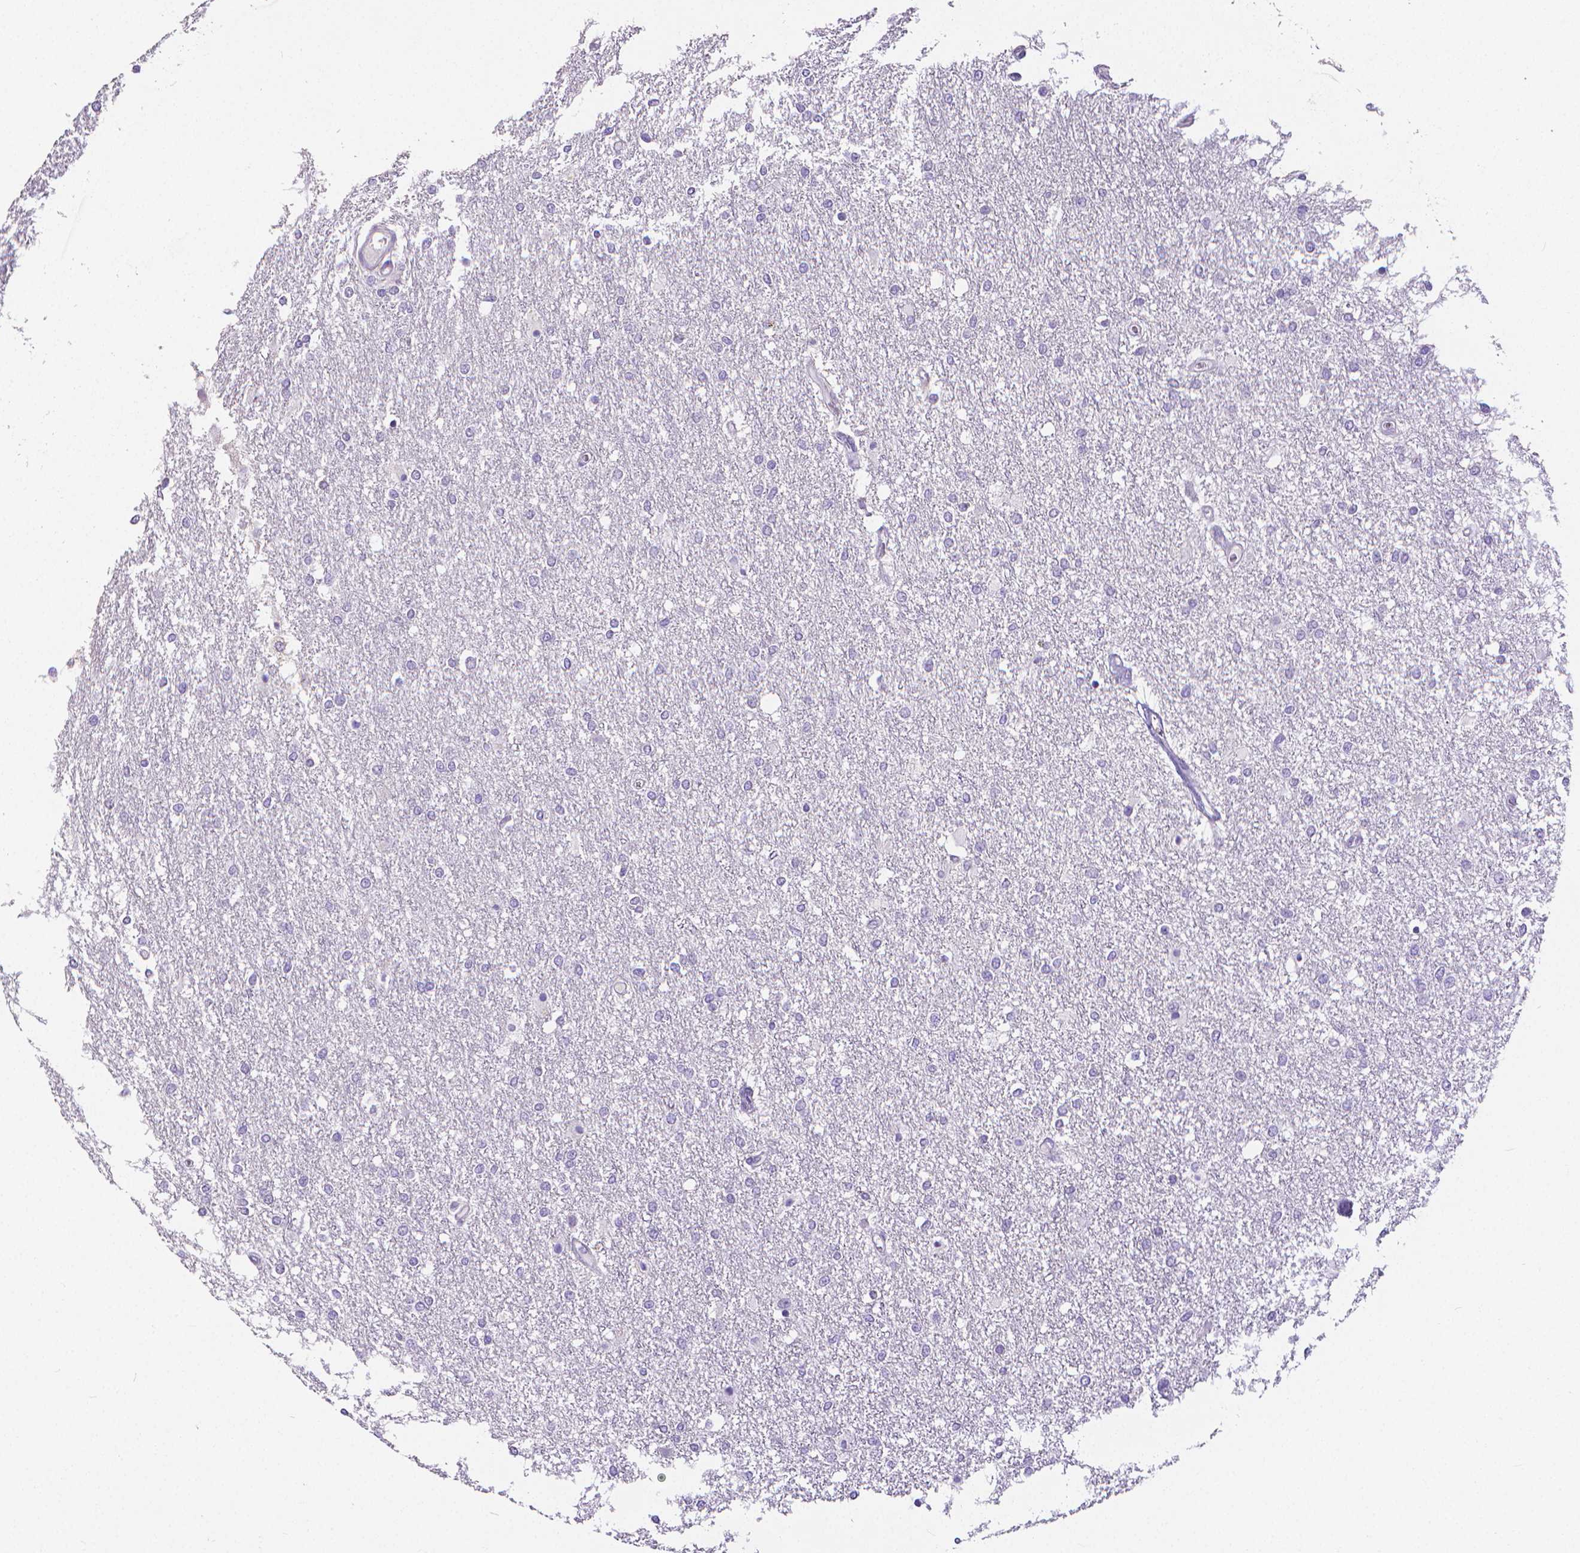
{"staining": {"intensity": "negative", "quantity": "none", "location": "none"}, "tissue": "glioma", "cell_type": "Tumor cells", "image_type": "cancer", "snomed": [{"axis": "morphology", "description": "Glioma, malignant, High grade"}, {"axis": "topography", "description": "Brain"}], "caption": "A photomicrograph of human glioma is negative for staining in tumor cells.", "gene": "CD4", "patient": {"sex": "female", "age": 61}}